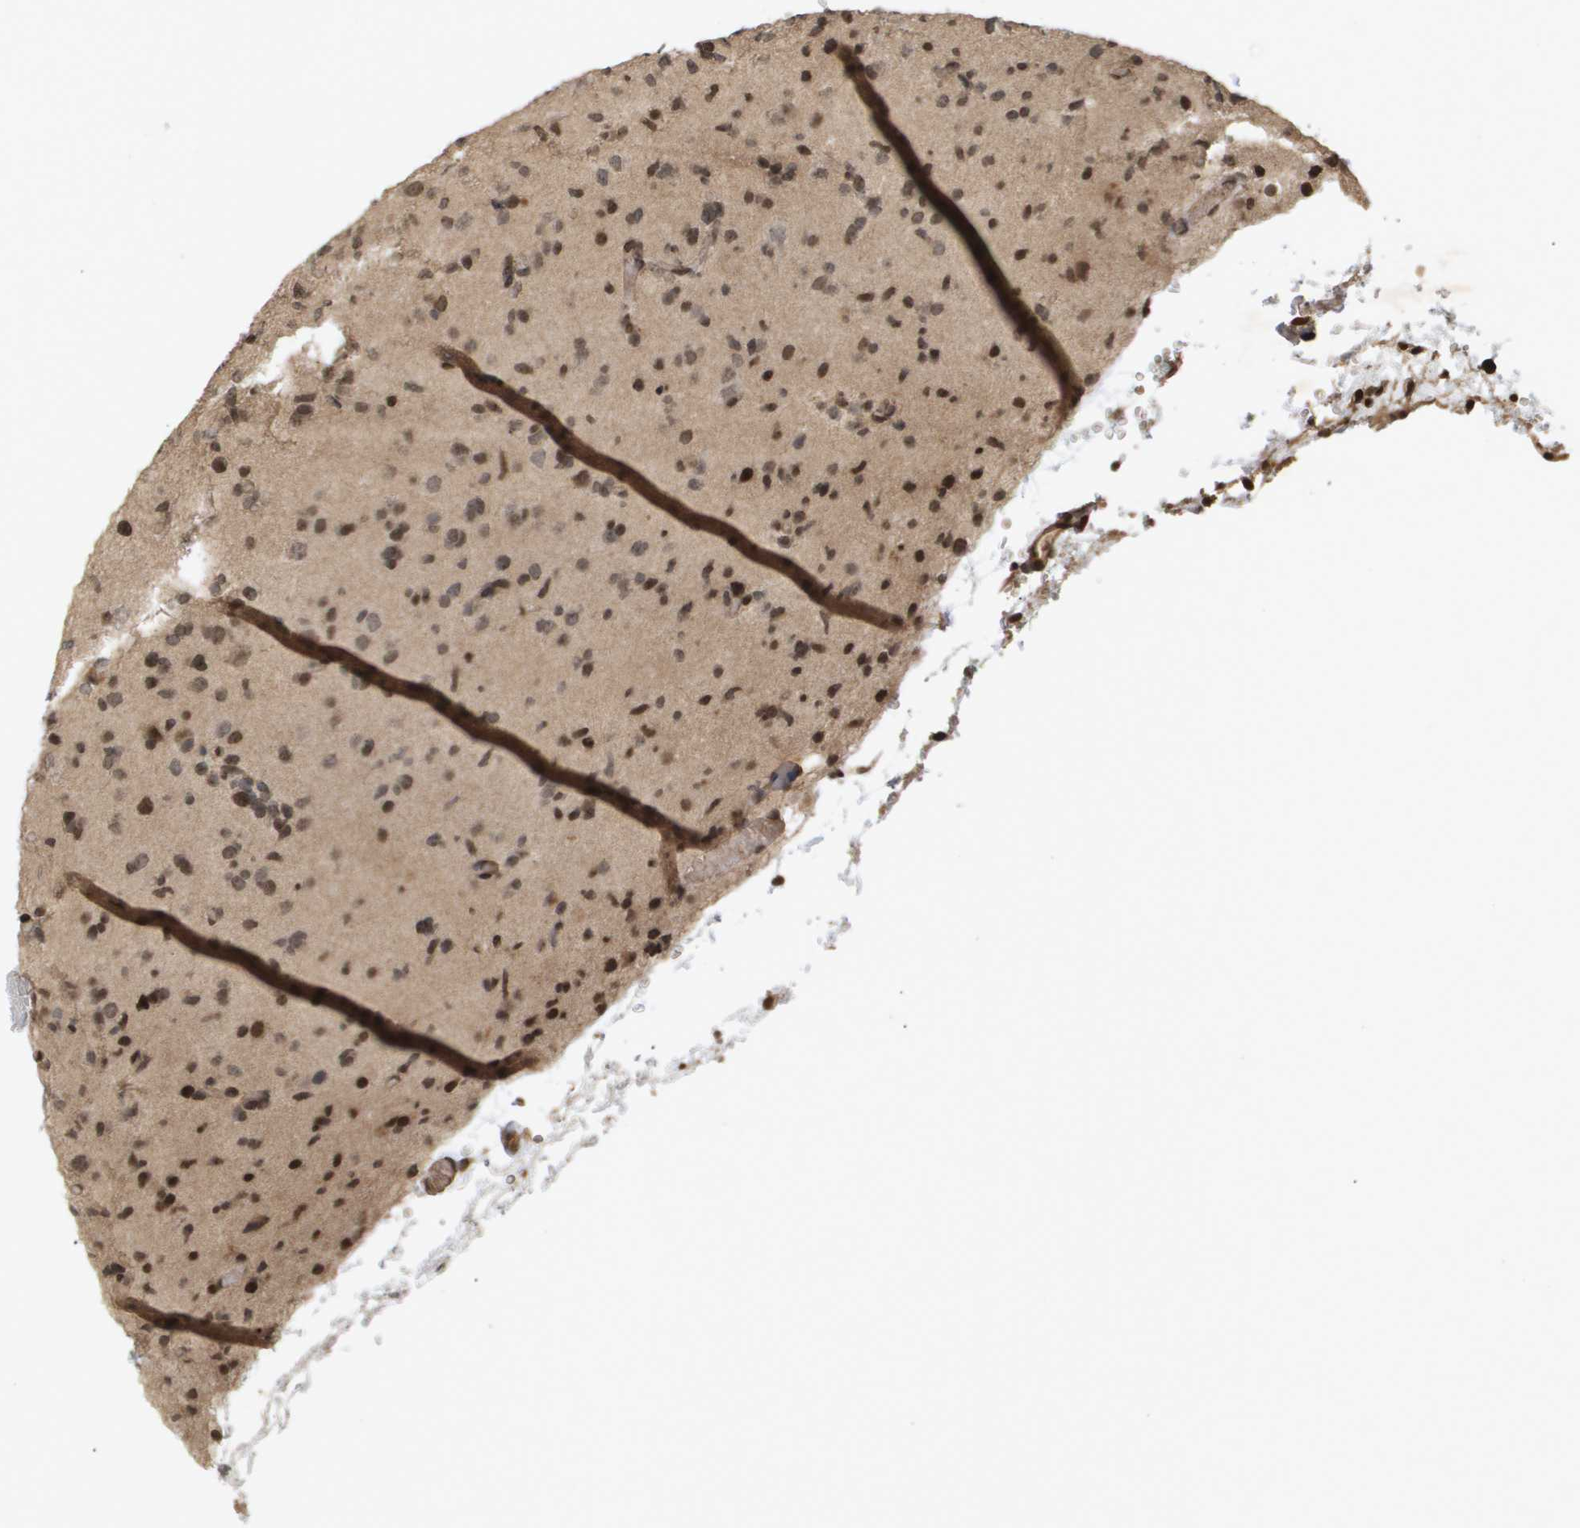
{"staining": {"intensity": "moderate", "quantity": ">75%", "location": "cytoplasmic/membranous,nuclear"}, "tissue": "glioma", "cell_type": "Tumor cells", "image_type": "cancer", "snomed": [{"axis": "morphology", "description": "Glioma, malignant, Low grade"}, {"axis": "topography", "description": "Brain"}], "caption": "This histopathology image displays IHC staining of human low-grade glioma (malignant), with medium moderate cytoplasmic/membranous and nuclear positivity in about >75% of tumor cells.", "gene": "HSPA6", "patient": {"sex": "female", "age": 22}}